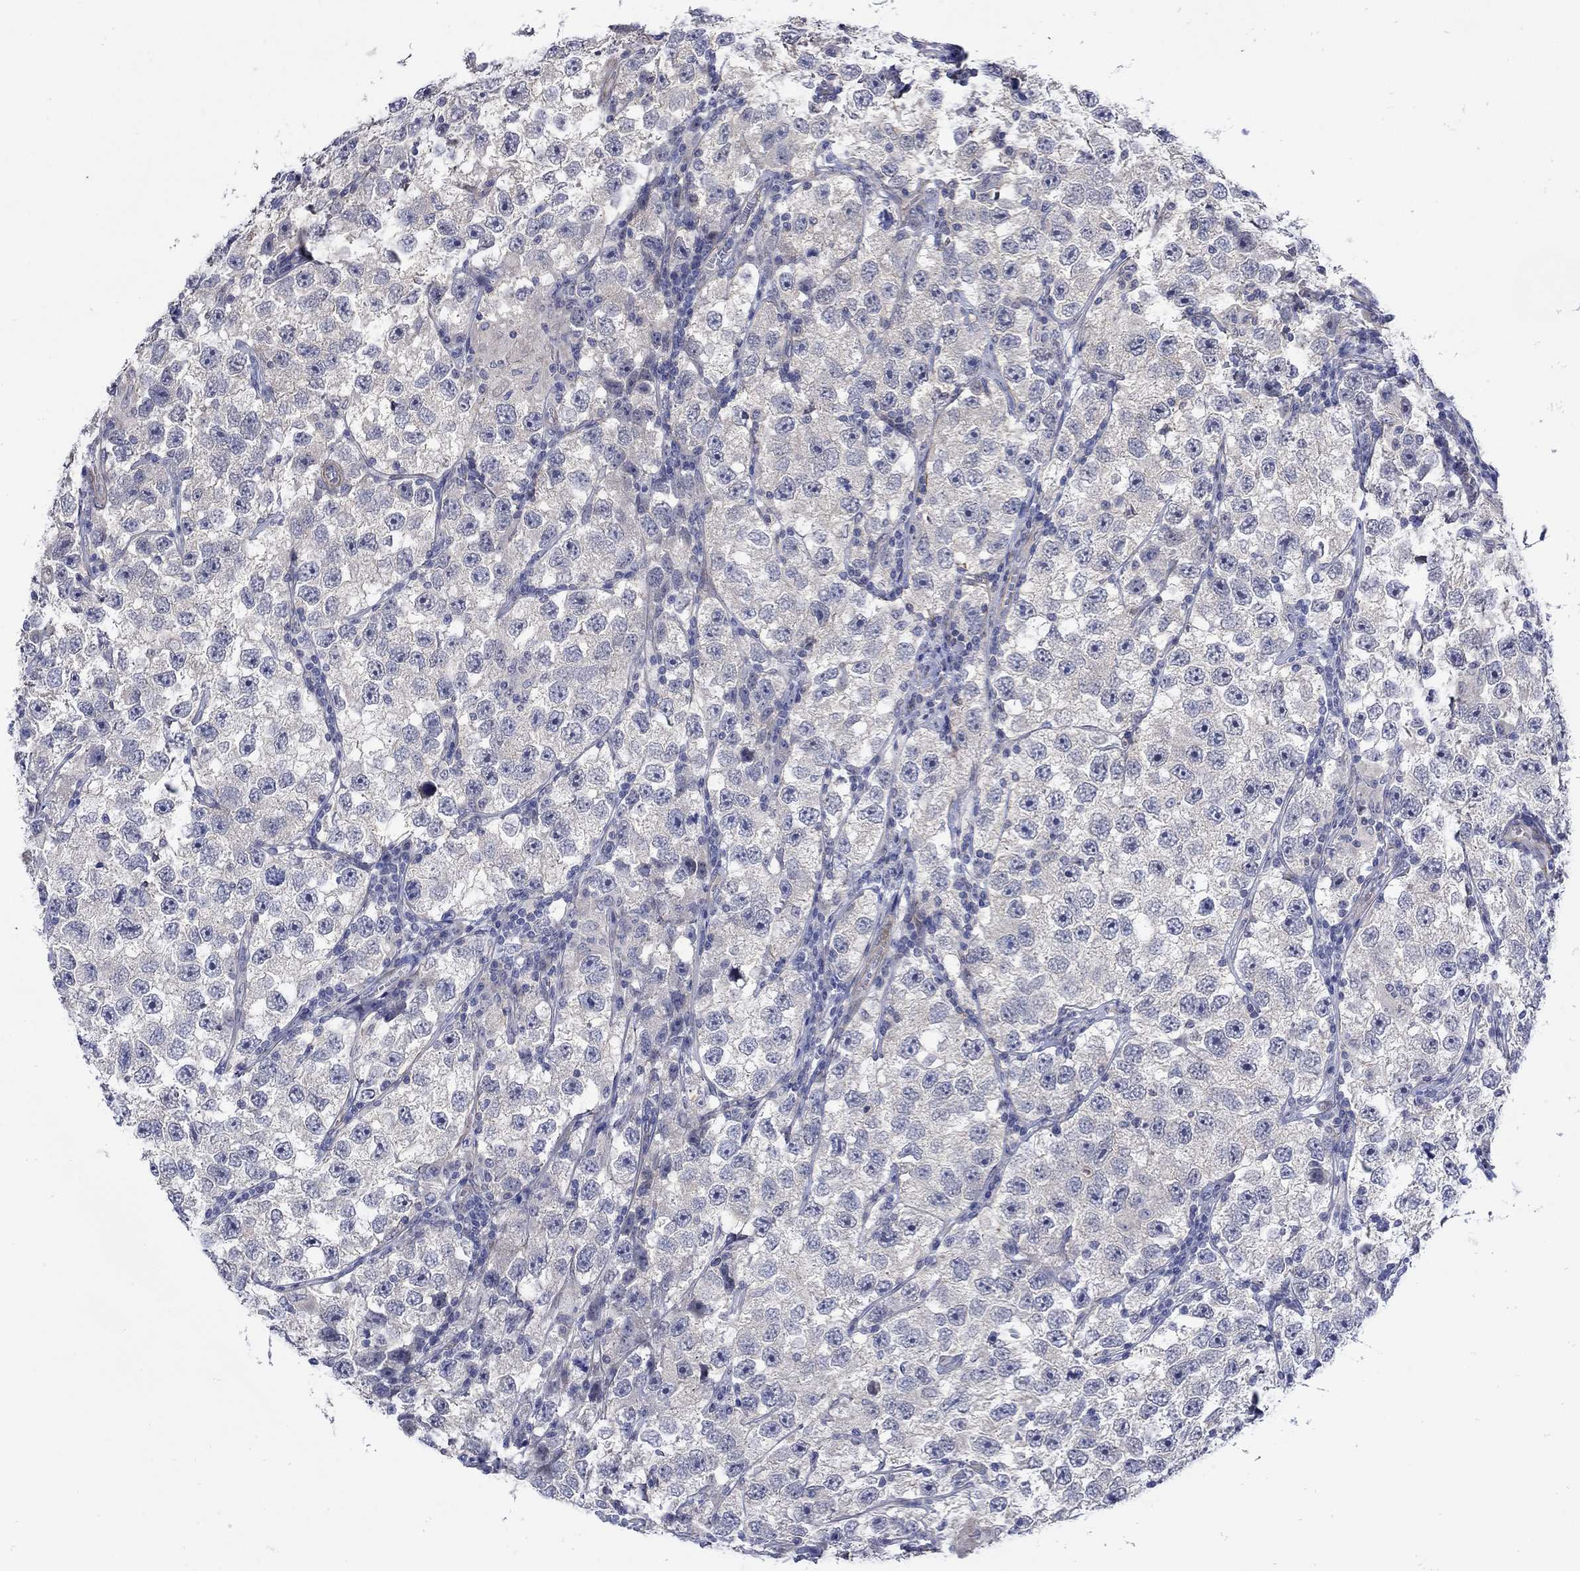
{"staining": {"intensity": "negative", "quantity": "none", "location": "none"}, "tissue": "testis cancer", "cell_type": "Tumor cells", "image_type": "cancer", "snomed": [{"axis": "morphology", "description": "Seminoma, NOS"}, {"axis": "topography", "description": "Testis"}], "caption": "The histopathology image shows no staining of tumor cells in seminoma (testis). (DAB immunohistochemistry (IHC) visualized using brightfield microscopy, high magnification).", "gene": "SCN7A", "patient": {"sex": "male", "age": 26}}